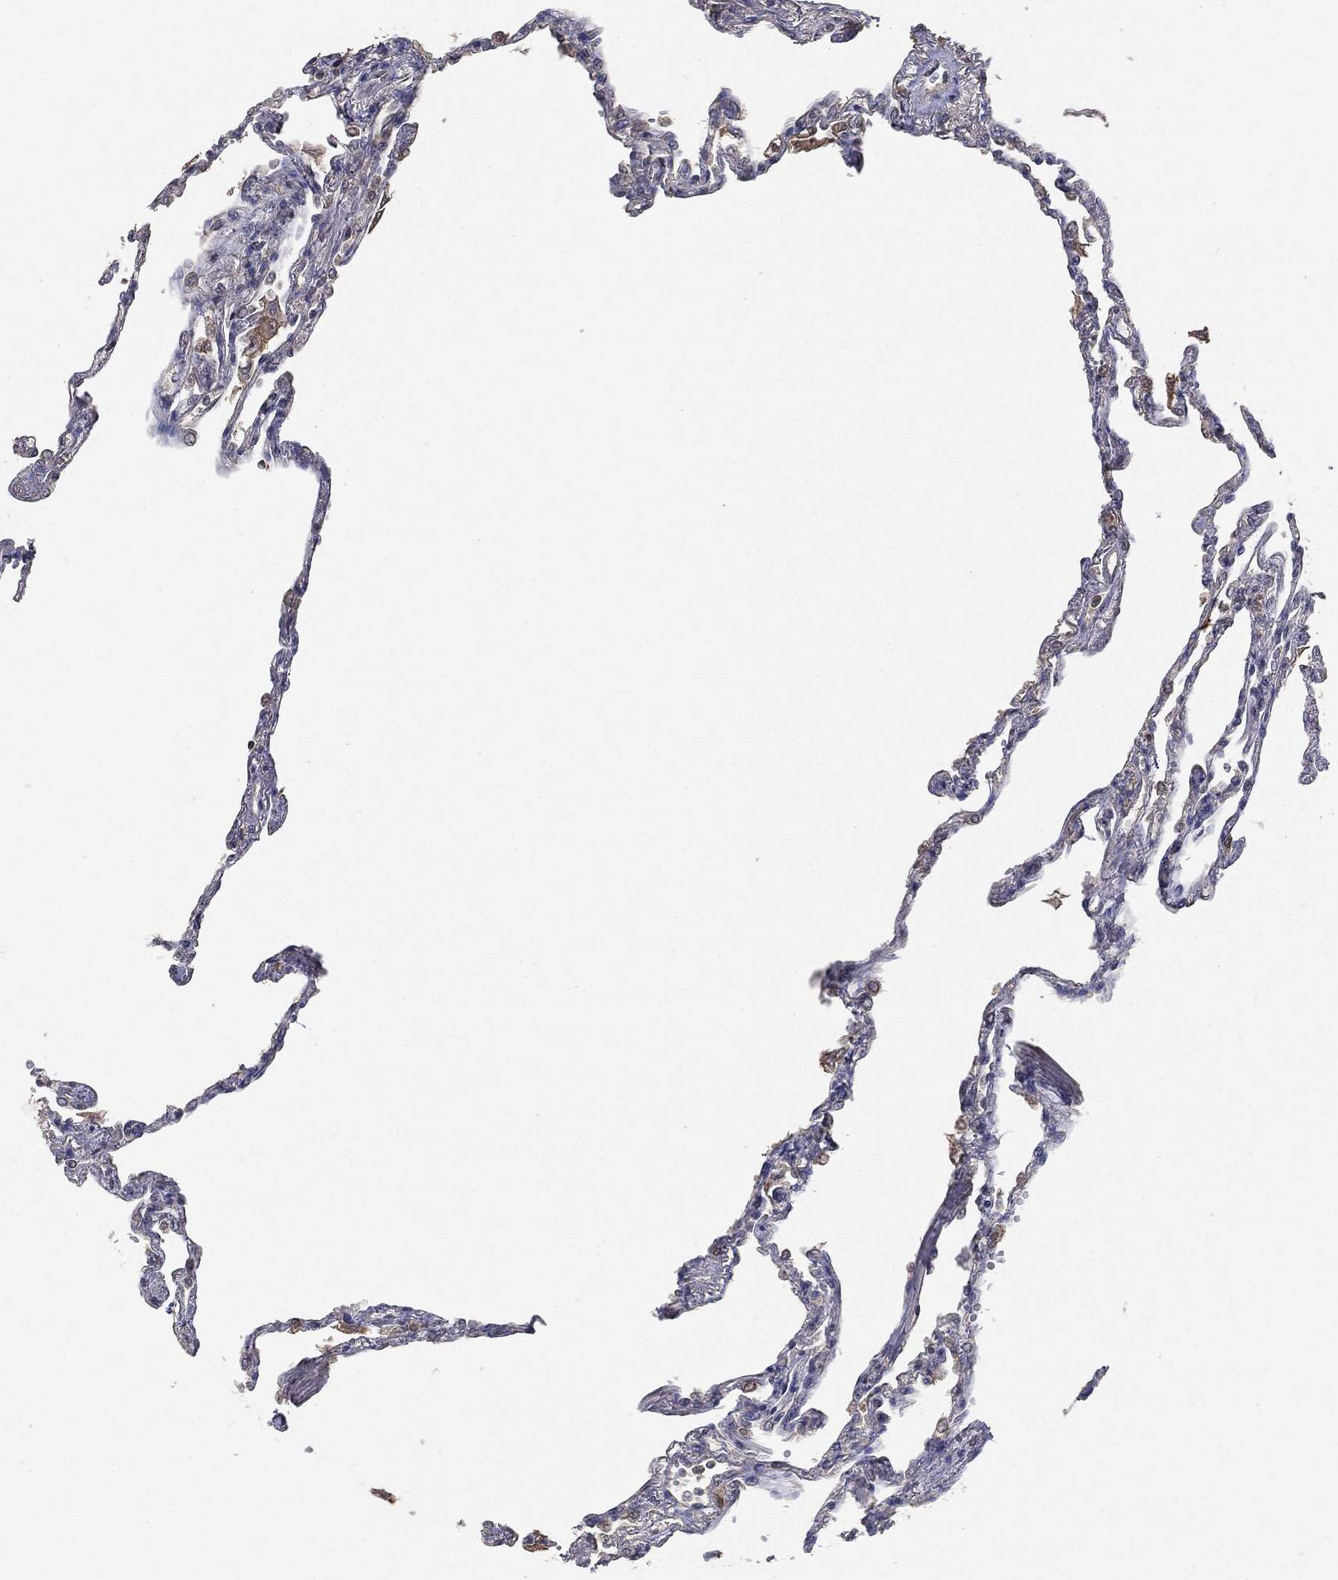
{"staining": {"intensity": "negative", "quantity": "none", "location": "none"}, "tissue": "lung", "cell_type": "Alveolar cells", "image_type": "normal", "snomed": [{"axis": "morphology", "description": "Normal tissue, NOS"}, {"axis": "topography", "description": "Lung"}], "caption": "IHC of unremarkable lung demonstrates no staining in alveolar cells.", "gene": "SNAP25", "patient": {"sex": "male", "age": 78}}